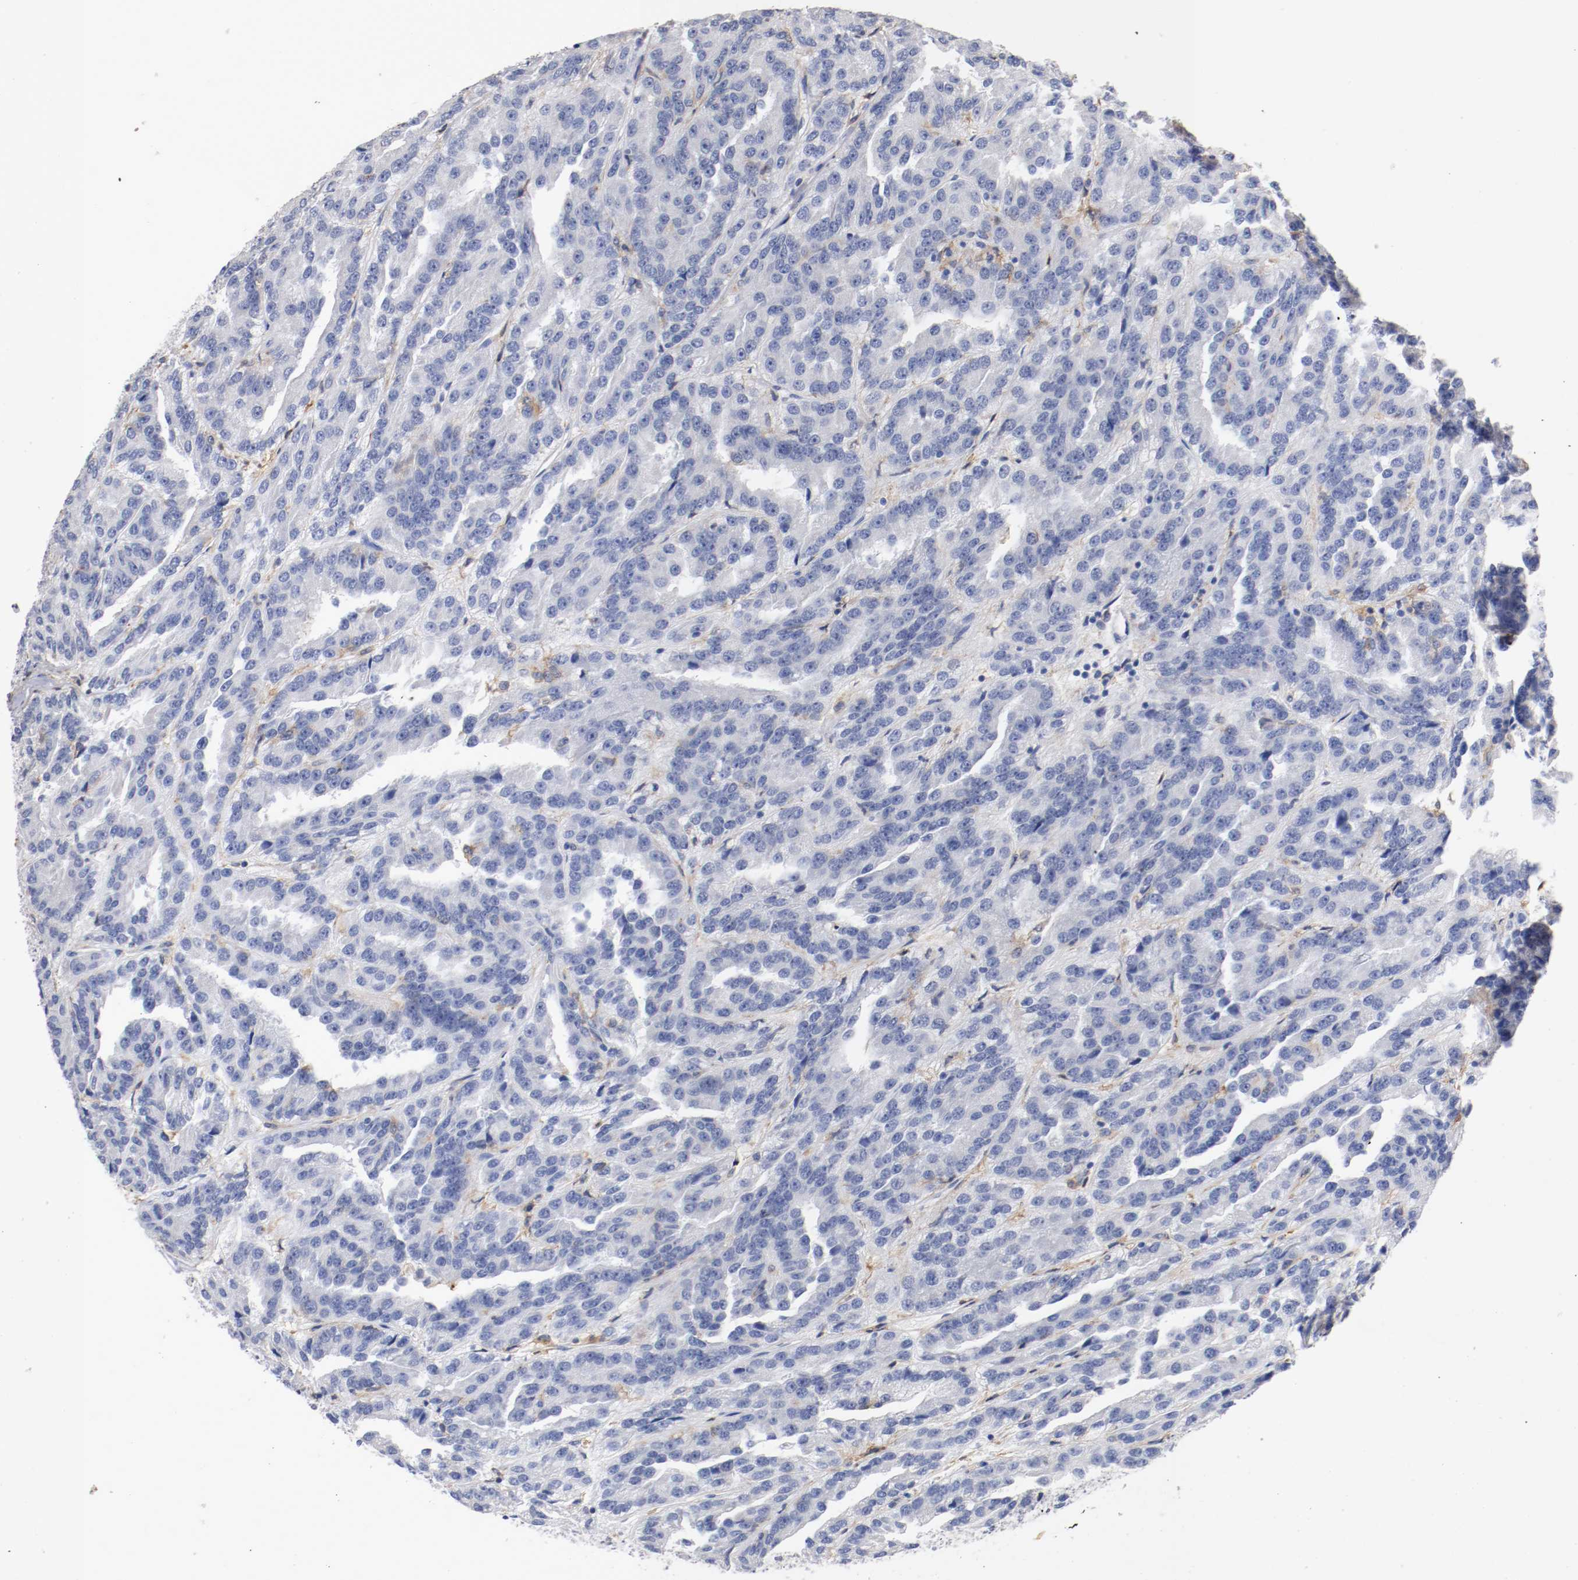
{"staining": {"intensity": "negative", "quantity": "none", "location": "none"}, "tissue": "renal cancer", "cell_type": "Tumor cells", "image_type": "cancer", "snomed": [{"axis": "morphology", "description": "Adenocarcinoma, NOS"}, {"axis": "topography", "description": "Kidney"}], "caption": "DAB immunohistochemical staining of human renal adenocarcinoma shows no significant staining in tumor cells.", "gene": "FGFBP1", "patient": {"sex": "male", "age": 46}}